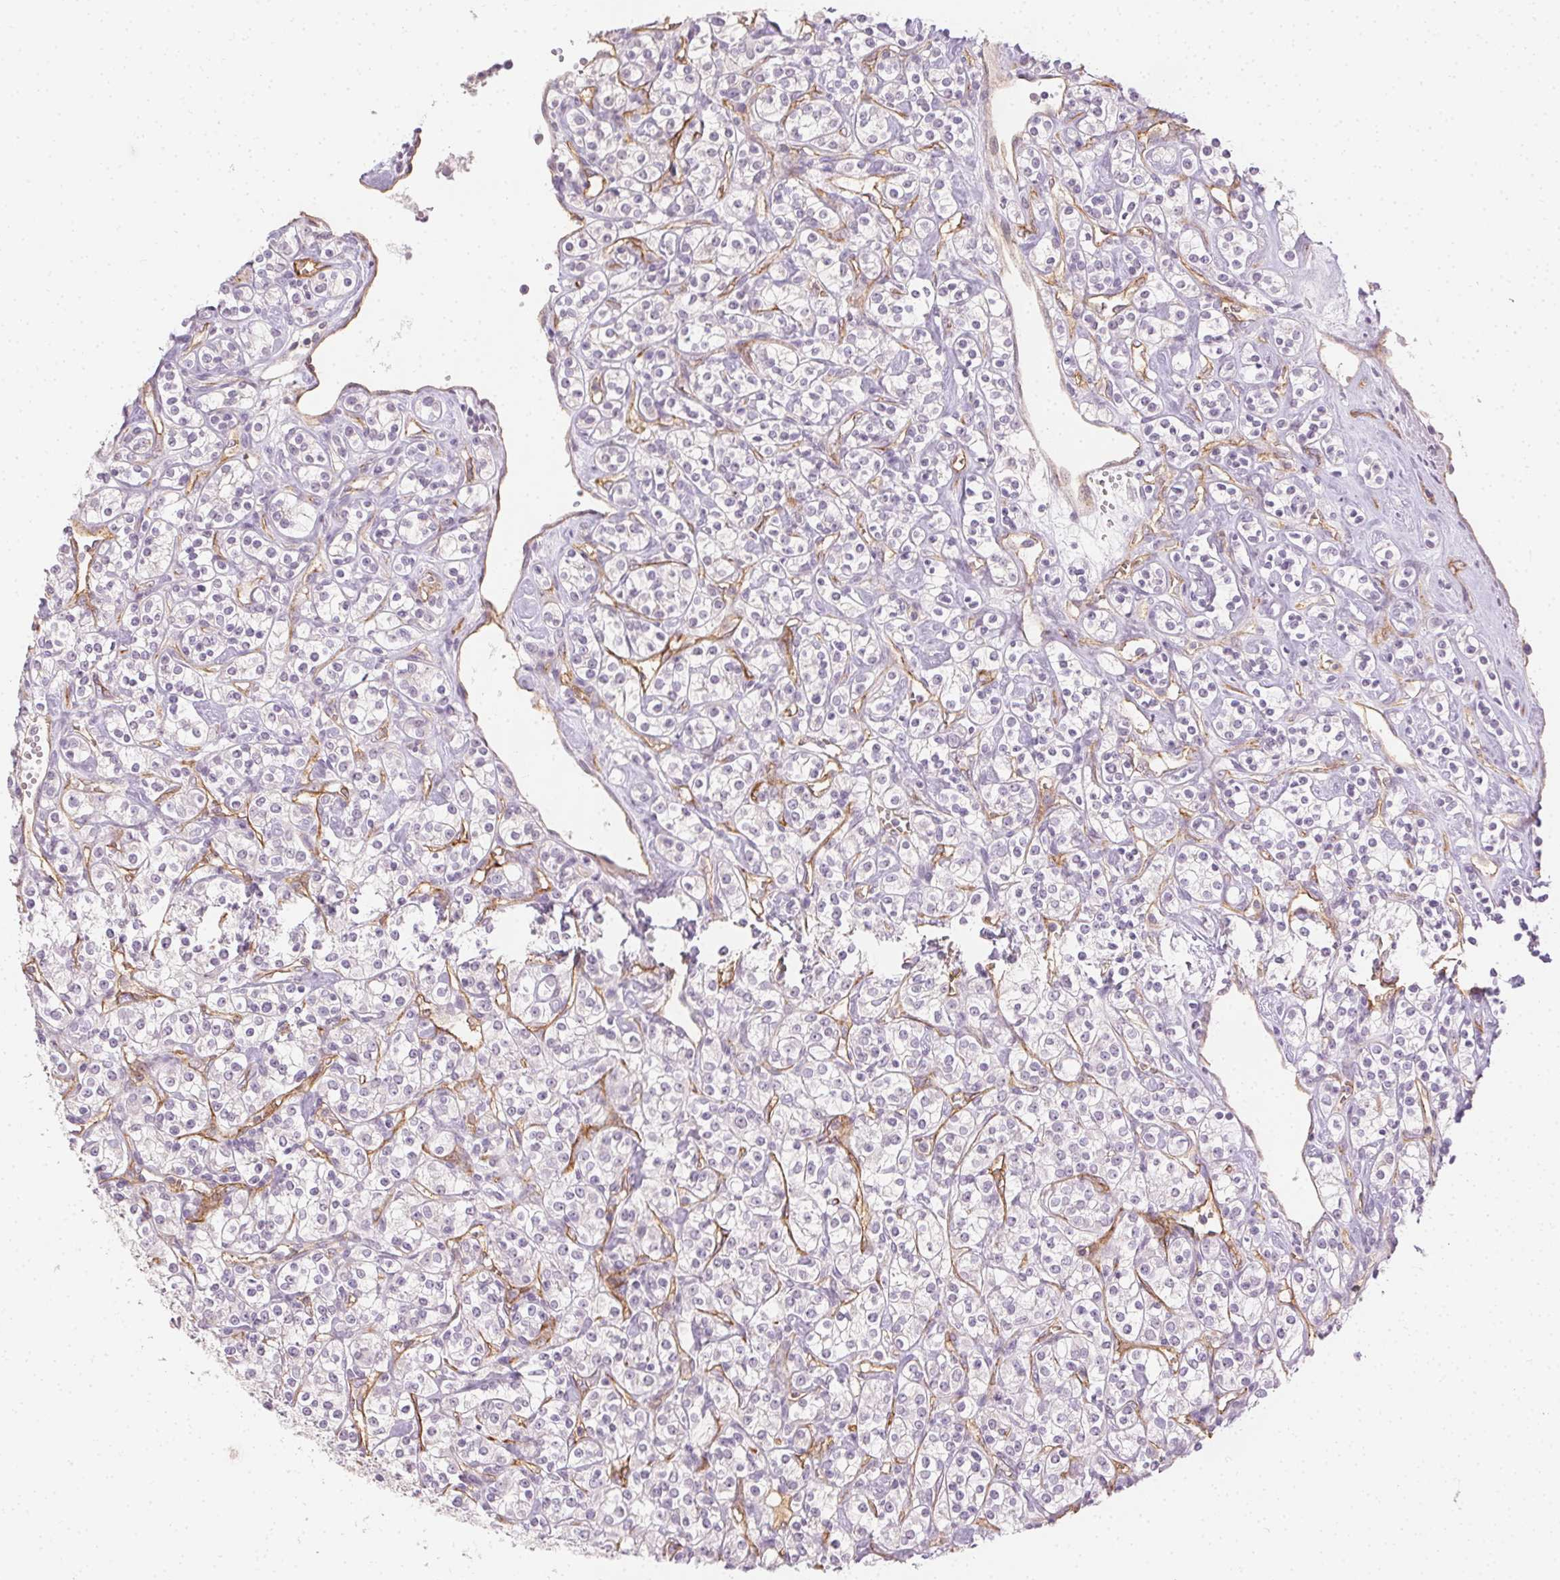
{"staining": {"intensity": "negative", "quantity": "none", "location": "none"}, "tissue": "renal cancer", "cell_type": "Tumor cells", "image_type": "cancer", "snomed": [{"axis": "morphology", "description": "Adenocarcinoma, NOS"}, {"axis": "topography", "description": "Kidney"}], "caption": "High power microscopy micrograph of an immunohistochemistry (IHC) photomicrograph of renal cancer (adenocarcinoma), revealing no significant positivity in tumor cells.", "gene": "PODXL", "patient": {"sex": "male", "age": 77}}